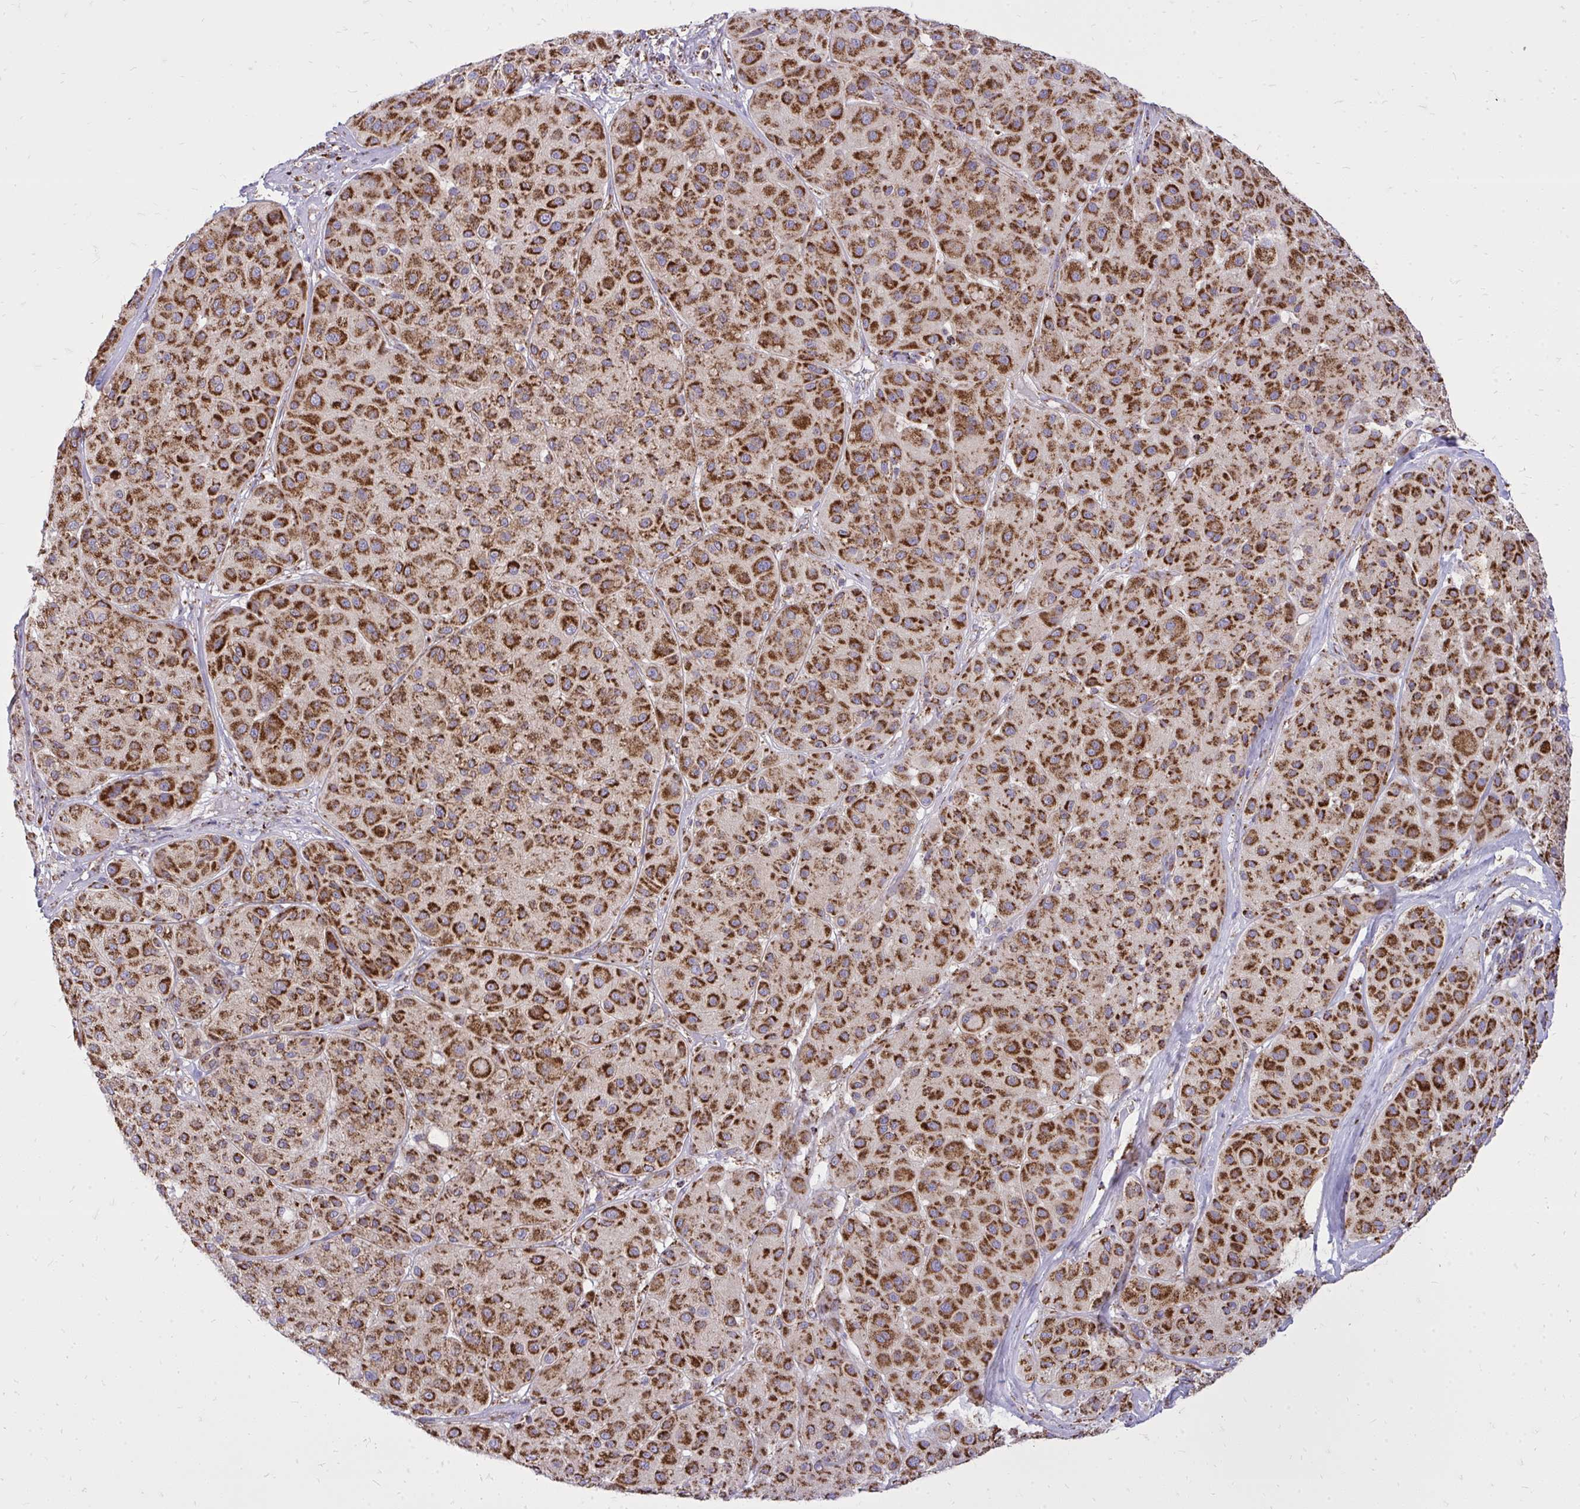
{"staining": {"intensity": "strong", "quantity": ">75%", "location": "cytoplasmic/membranous"}, "tissue": "melanoma", "cell_type": "Tumor cells", "image_type": "cancer", "snomed": [{"axis": "morphology", "description": "Malignant melanoma, Metastatic site"}, {"axis": "topography", "description": "Smooth muscle"}], "caption": "A high amount of strong cytoplasmic/membranous staining is seen in about >75% of tumor cells in melanoma tissue.", "gene": "SPTBN2", "patient": {"sex": "male", "age": 41}}